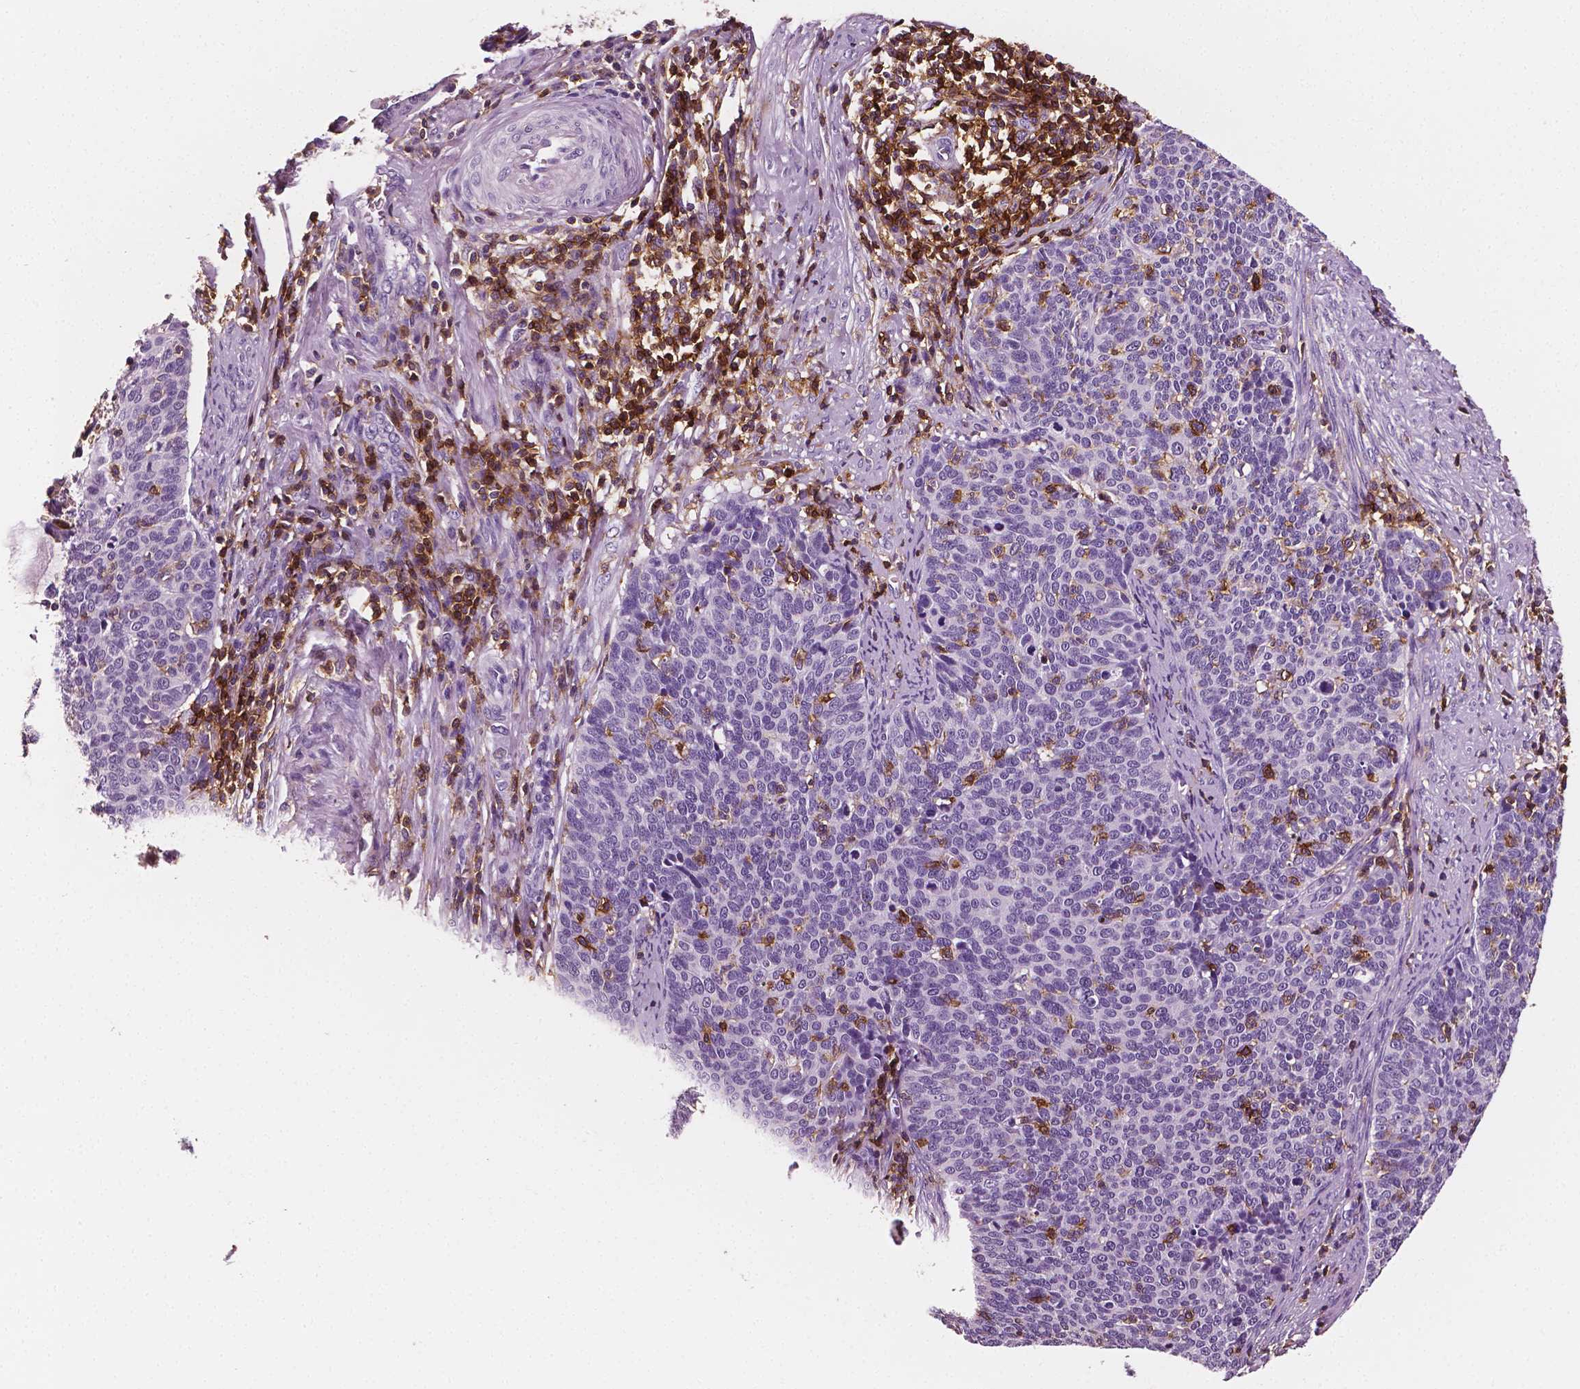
{"staining": {"intensity": "negative", "quantity": "none", "location": "none"}, "tissue": "cervical cancer", "cell_type": "Tumor cells", "image_type": "cancer", "snomed": [{"axis": "morphology", "description": "Normal tissue, NOS"}, {"axis": "morphology", "description": "Squamous cell carcinoma, NOS"}, {"axis": "topography", "description": "Cervix"}], "caption": "Immunohistochemical staining of human squamous cell carcinoma (cervical) exhibits no significant positivity in tumor cells. (Brightfield microscopy of DAB (3,3'-diaminobenzidine) immunohistochemistry (IHC) at high magnification).", "gene": "PTPRC", "patient": {"sex": "female", "age": 39}}